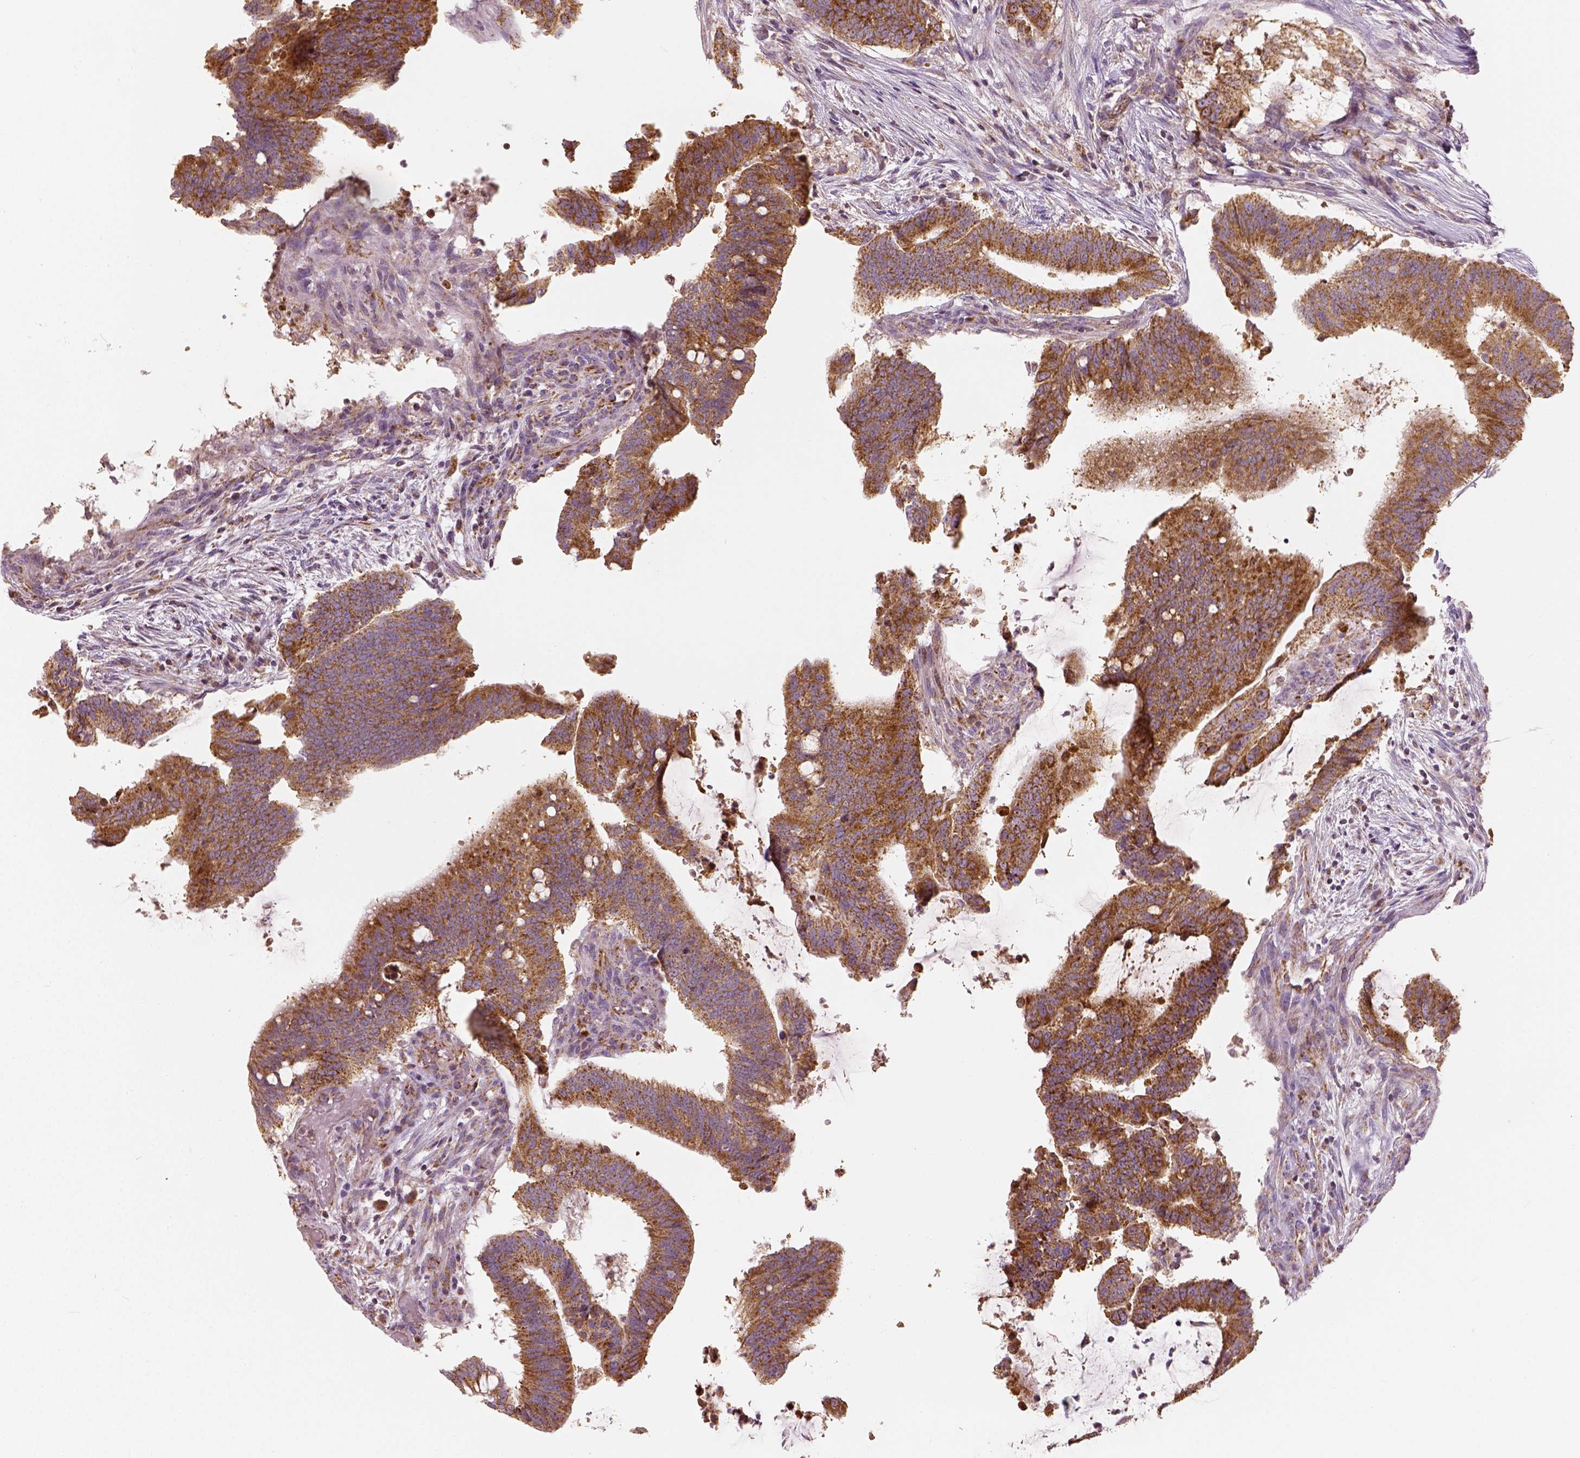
{"staining": {"intensity": "moderate", "quantity": ">75%", "location": "cytoplasmic/membranous"}, "tissue": "colorectal cancer", "cell_type": "Tumor cells", "image_type": "cancer", "snomed": [{"axis": "morphology", "description": "Adenocarcinoma, NOS"}, {"axis": "topography", "description": "Colon"}], "caption": "Moderate cytoplasmic/membranous positivity is identified in approximately >75% of tumor cells in colorectal adenocarcinoma. The staining was performed using DAB (3,3'-diaminobenzidine), with brown indicating positive protein expression. Nuclei are stained blue with hematoxylin.", "gene": "PGAM5", "patient": {"sex": "female", "age": 43}}